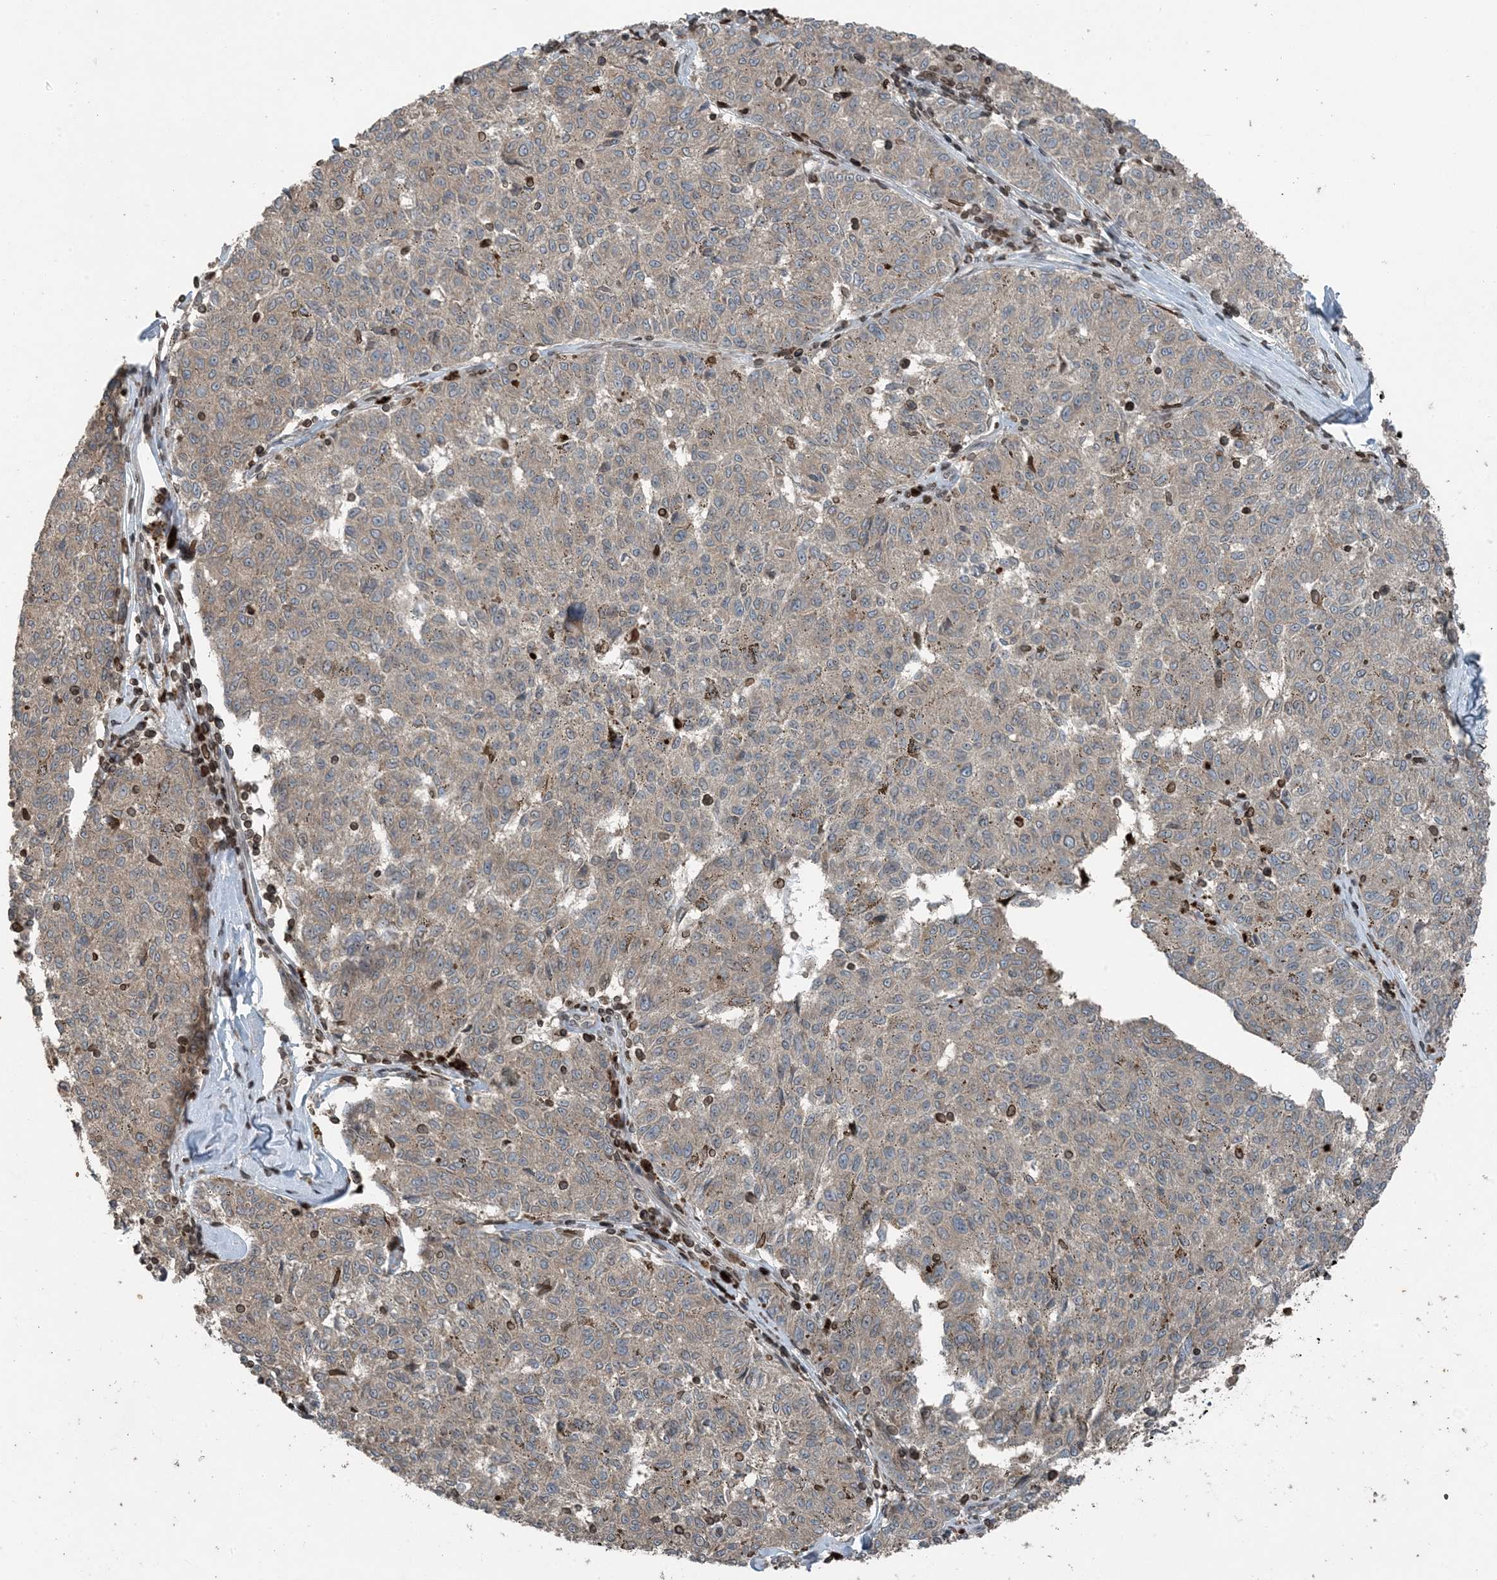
{"staining": {"intensity": "weak", "quantity": "25%-75%", "location": "cytoplasmic/membranous"}, "tissue": "melanoma", "cell_type": "Tumor cells", "image_type": "cancer", "snomed": [{"axis": "morphology", "description": "Malignant melanoma, NOS"}, {"axis": "topography", "description": "Skin"}], "caption": "This image reveals immunohistochemistry staining of melanoma, with low weak cytoplasmic/membranous positivity in approximately 25%-75% of tumor cells.", "gene": "ZFAND2B", "patient": {"sex": "female", "age": 72}}